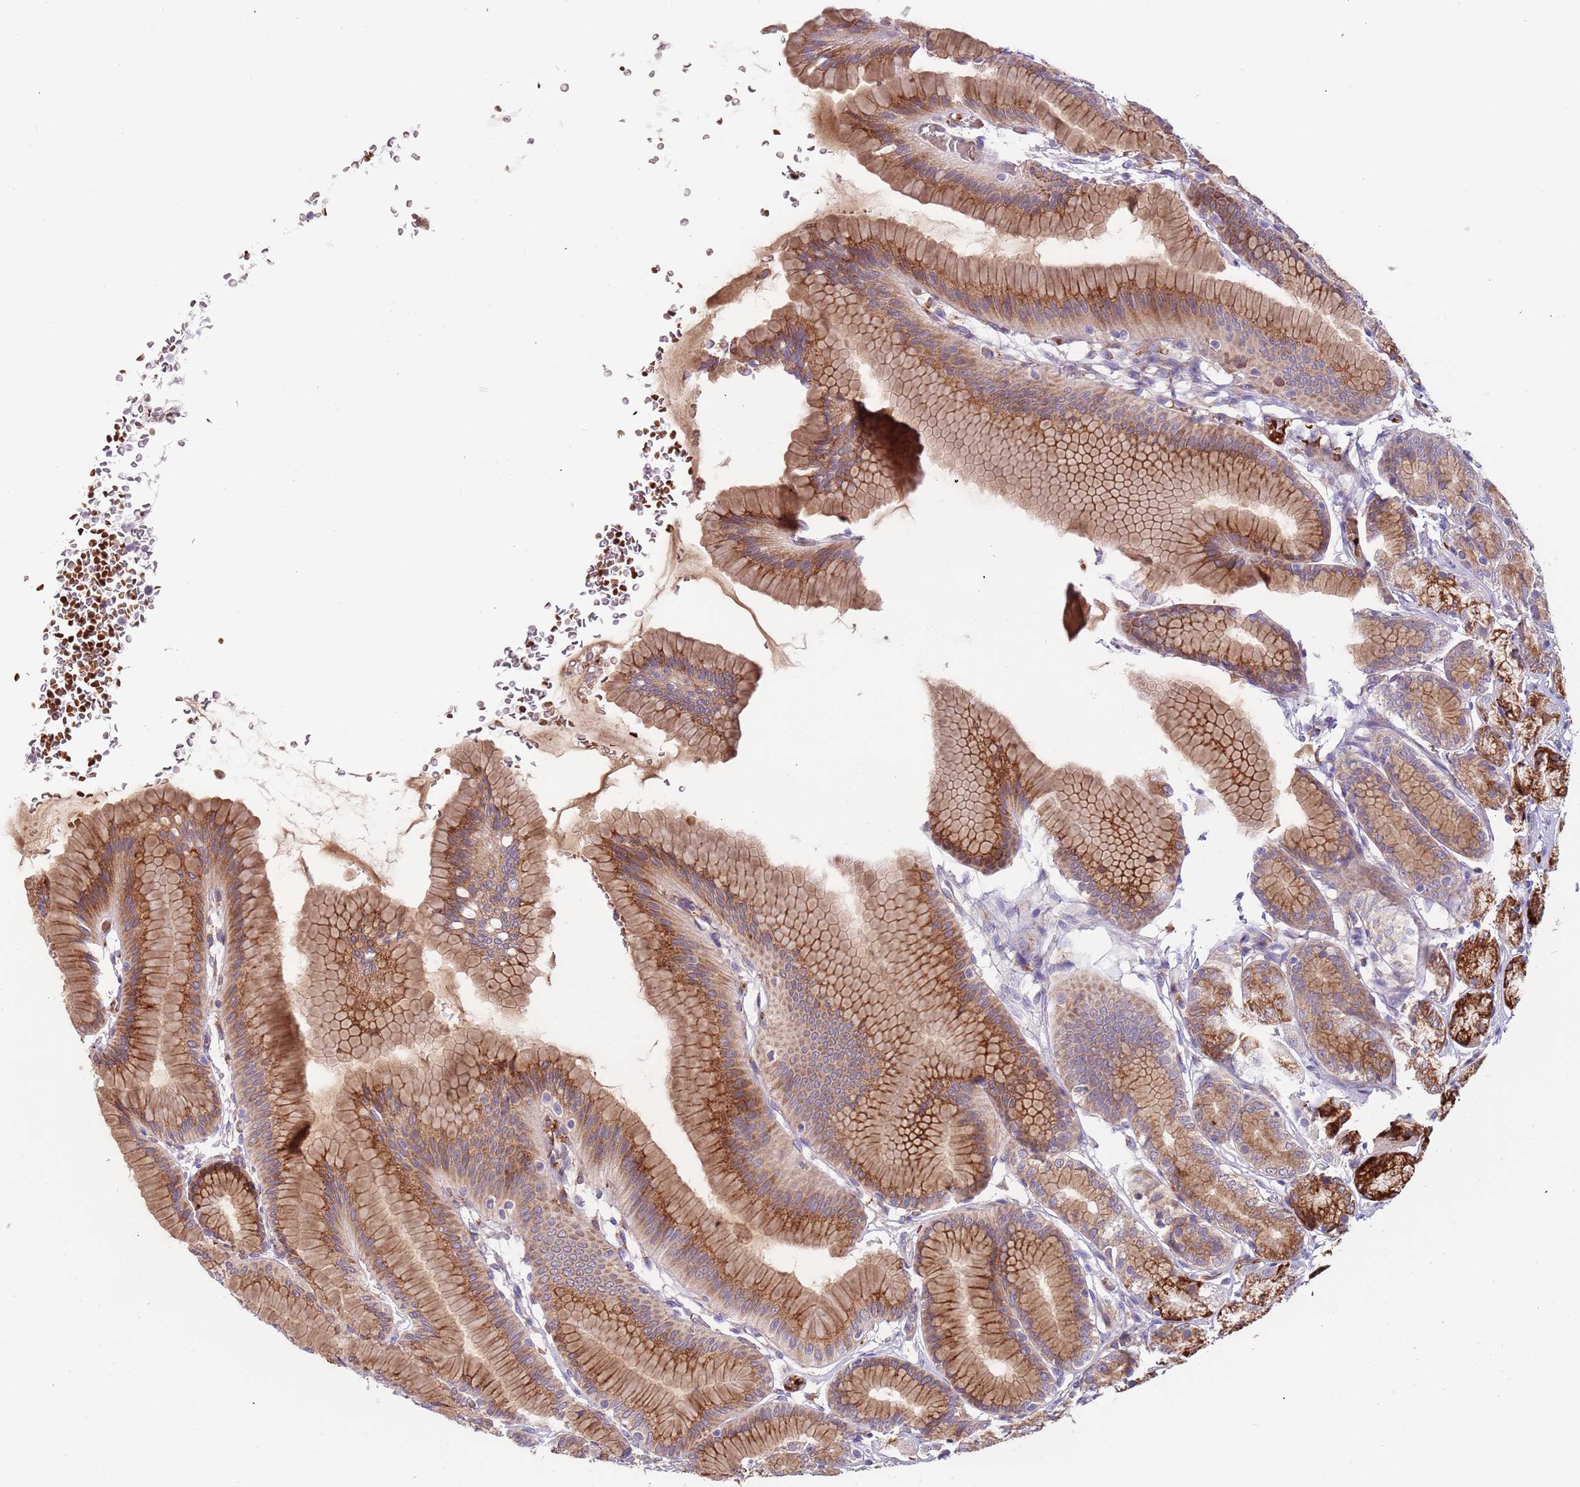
{"staining": {"intensity": "strong", "quantity": "25%-75%", "location": "cytoplasmic/membranous"}, "tissue": "stomach", "cell_type": "Glandular cells", "image_type": "normal", "snomed": [{"axis": "morphology", "description": "Normal tissue, NOS"}, {"axis": "morphology", "description": "Adenocarcinoma, NOS"}, {"axis": "morphology", "description": "Adenocarcinoma, High grade"}, {"axis": "topography", "description": "Stomach, upper"}, {"axis": "topography", "description": "Stomach"}], "caption": "A high-resolution photomicrograph shows IHC staining of benign stomach, which exhibits strong cytoplasmic/membranous staining in approximately 25%-75% of glandular cells.", "gene": "VWCE", "patient": {"sex": "female", "age": 65}}